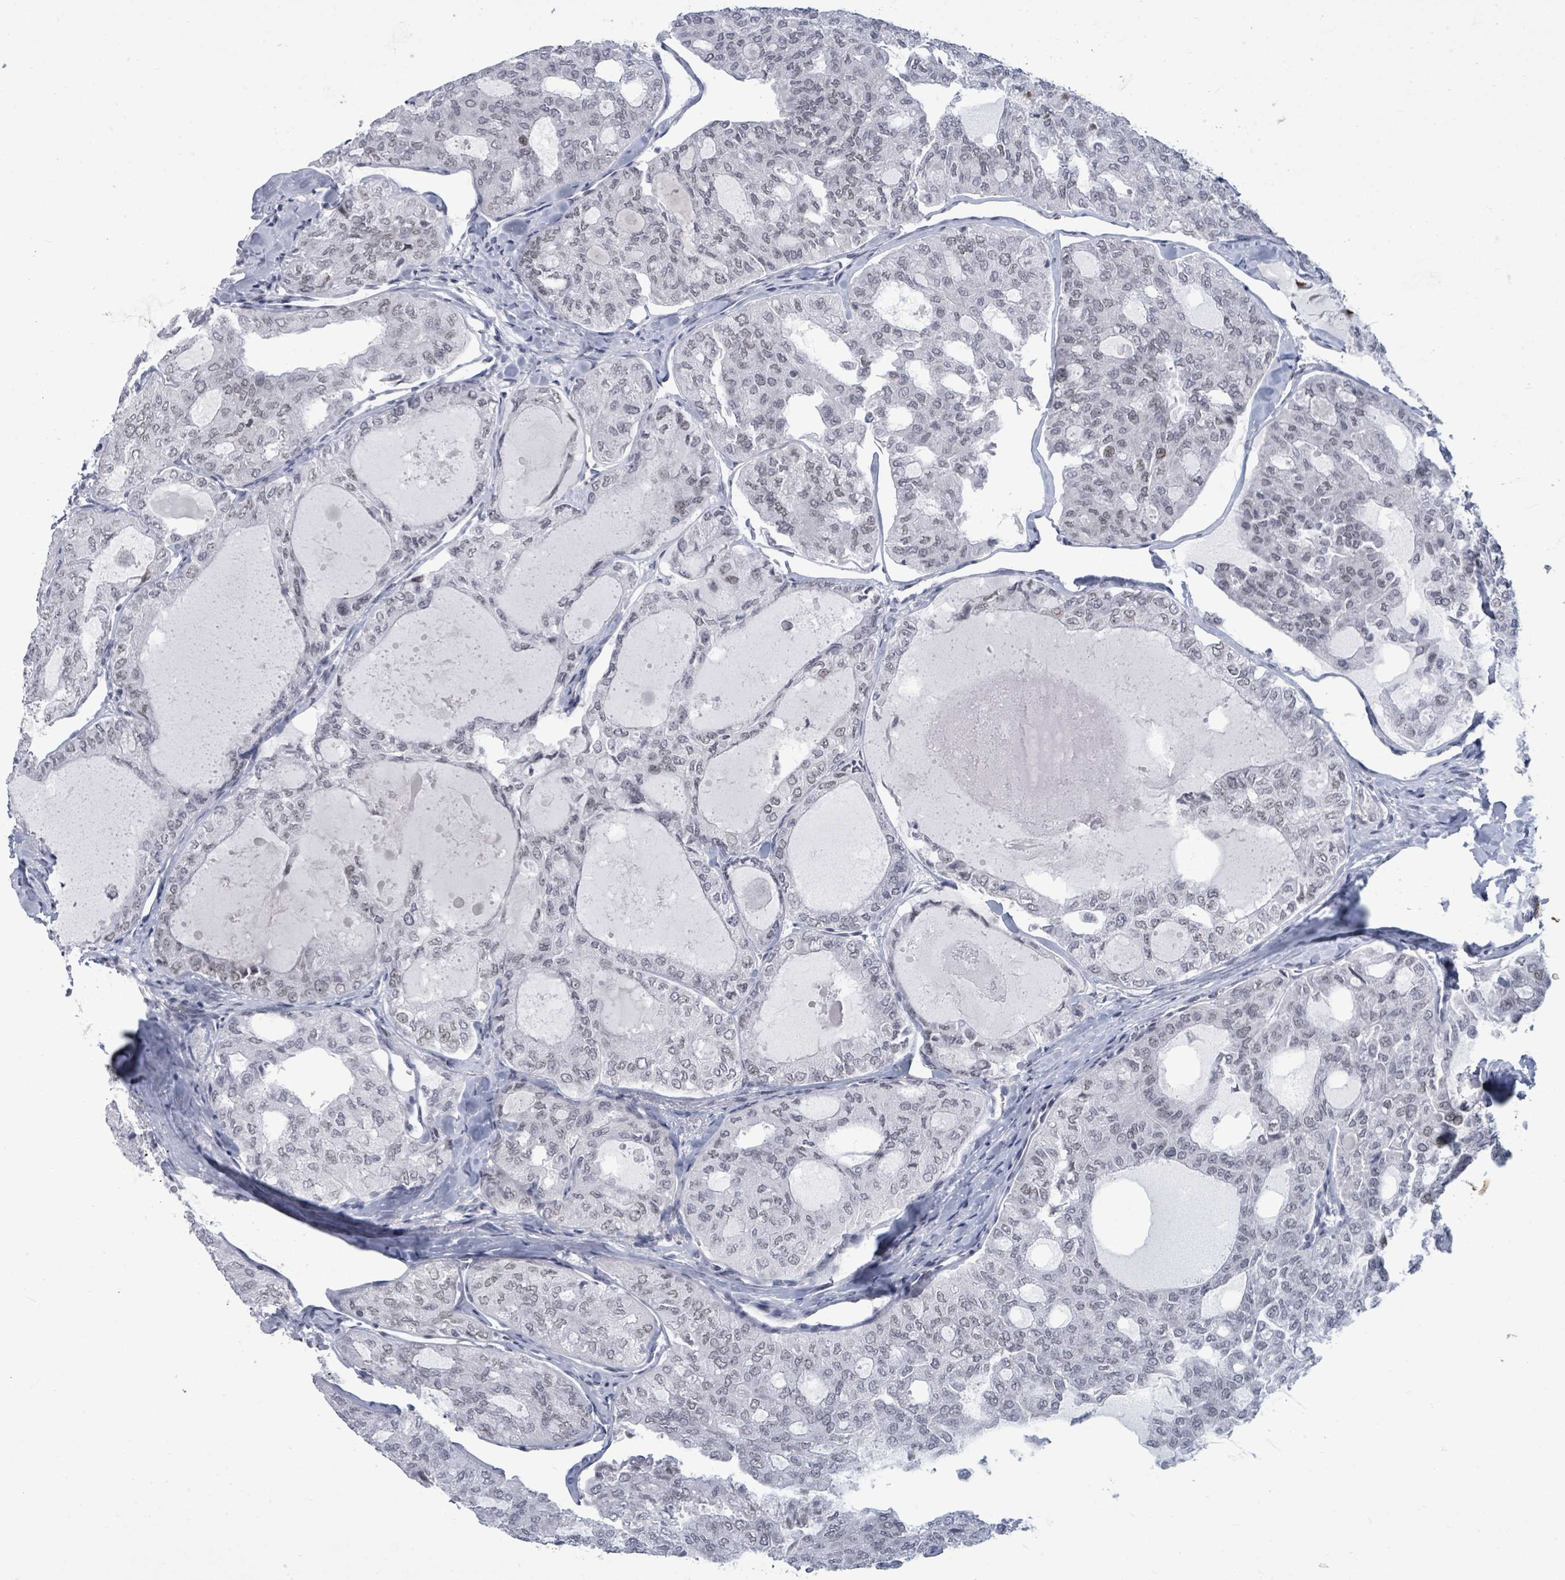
{"staining": {"intensity": "negative", "quantity": "none", "location": "none"}, "tissue": "thyroid cancer", "cell_type": "Tumor cells", "image_type": "cancer", "snomed": [{"axis": "morphology", "description": "Follicular adenoma carcinoma, NOS"}, {"axis": "topography", "description": "Thyroid gland"}], "caption": "This is a histopathology image of IHC staining of thyroid follicular adenoma carcinoma, which shows no expression in tumor cells. (Brightfield microscopy of DAB (3,3'-diaminobenzidine) IHC at high magnification).", "gene": "ERCC5", "patient": {"sex": "male", "age": 75}}